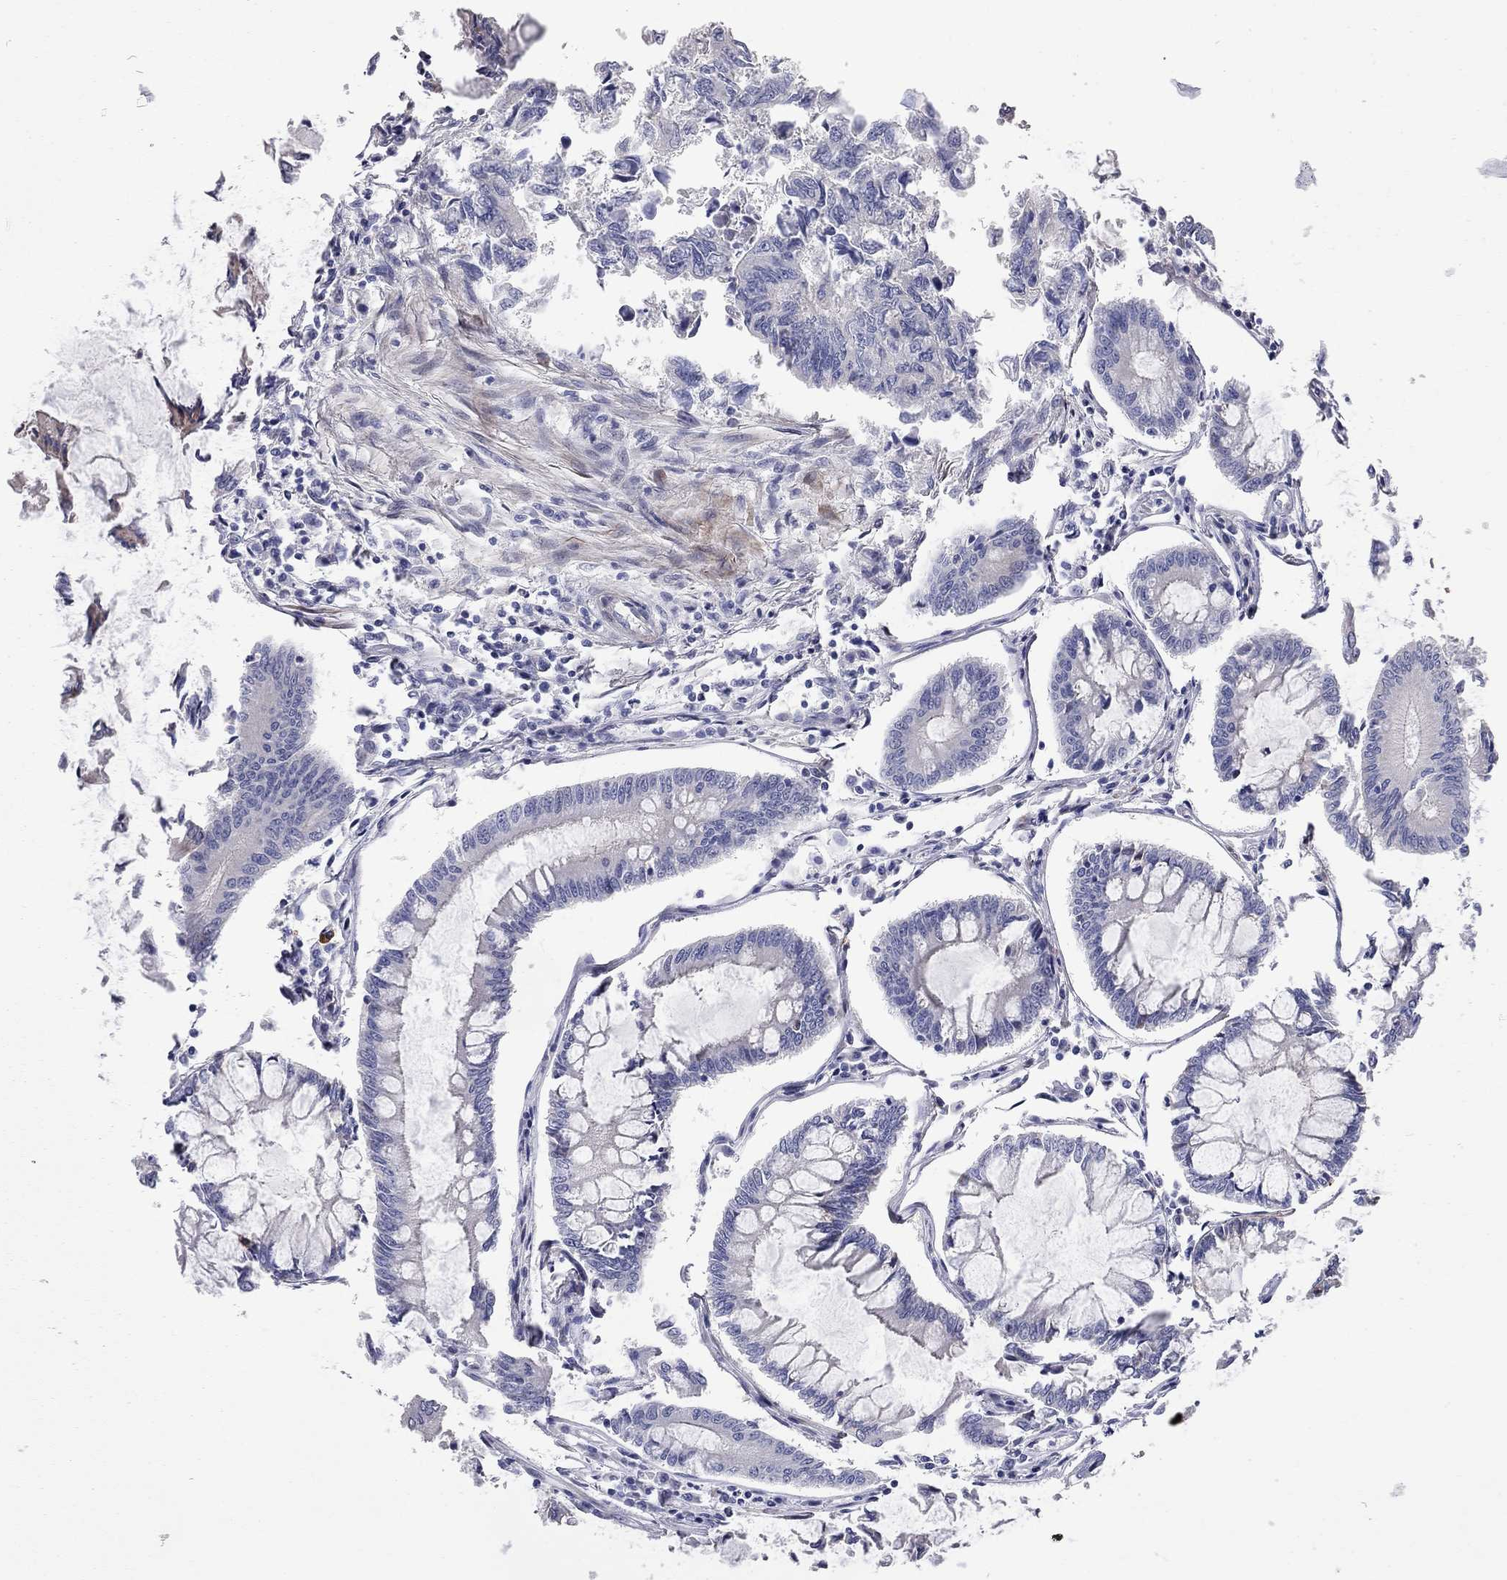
{"staining": {"intensity": "negative", "quantity": "none", "location": "none"}, "tissue": "colorectal cancer", "cell_type": "Tumor cells", "image_type": "cancer", "snomed": [{"axis": "morphology", "description": "Adenocarcinoma, NOS"}, {"axis": "topography", "description": "Colon"}], "caption": "Image shows no protein positivity in tumor cells of colorectal adenocarcinoma tissue.", "gene": "KANSL1L", "patient": {"sex": "female", "age": 65}}